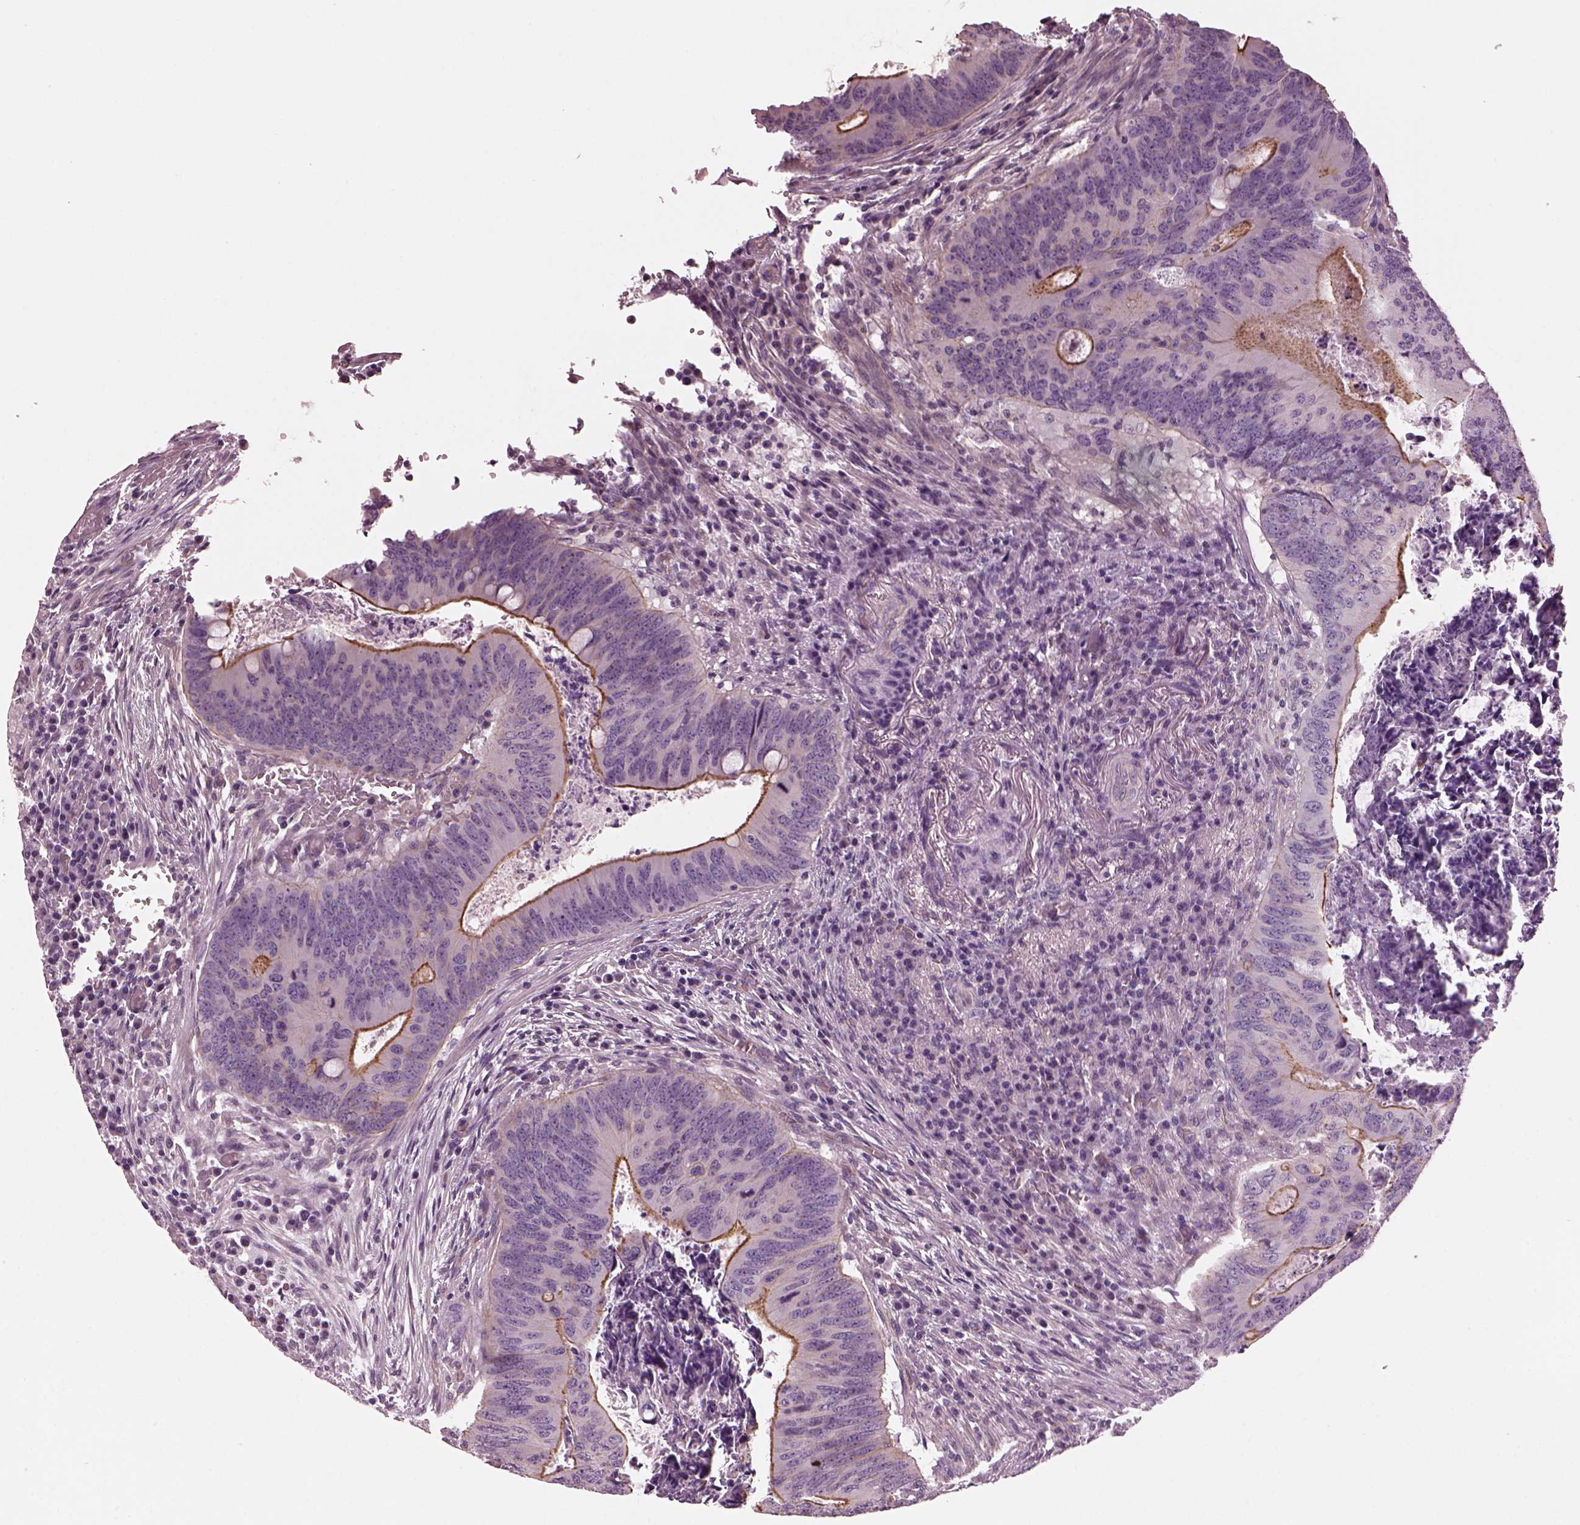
{"staining": {"intensity": "moderate", "quantity": "25%-75%", "location": "cytoplasmic/membranous"}, "tissue": "colorectal cancer", "cell_type": "Tumor cells", "image_type": "cancer", "snomed": [{"axis": "morphology", "description": "Adenocarcinoma, NOS"}, {"axis": "topography", "description": "Colon"}], "caption": "Moderate cytoplasmic/membranous staining for a protein is present in about 25%-75% of tumor cells of colorectal adenocarcinoma using immunohistochemistry (IHC).", "gene": "ODAD1", "patient": {"sex": "female", "age": 74}}